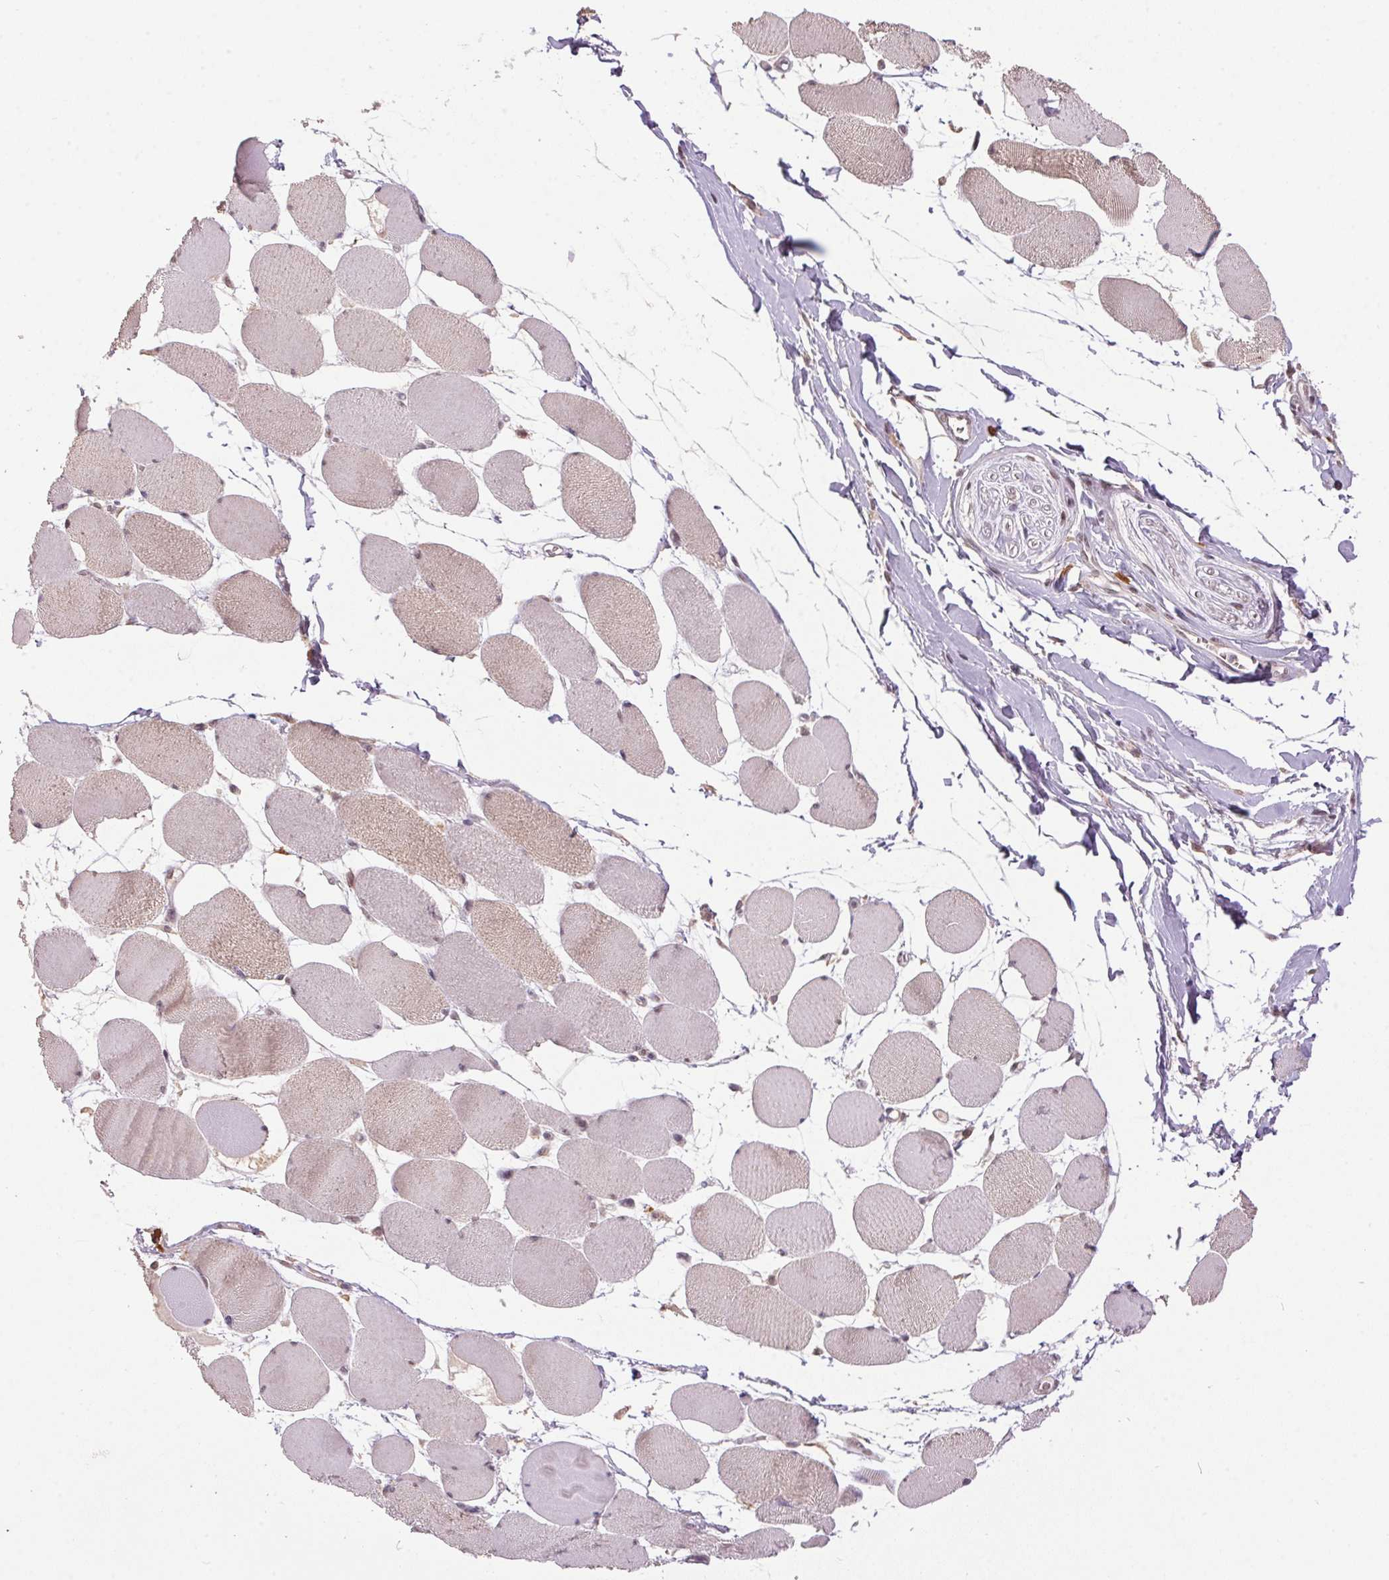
{"staining": {"intensity": "weak", "quantity": "25%-75%", "location": "cytoplasmic/membranous"}, "tissue": "skeletal muscle", "cell_type": "Myocytes", "image_type": "normal", "snomed": [{"axis": "morphology", "description": "Normal tissue, NOS"}, {"axis": "topography", "description": "Skeletal muscle"}], "caption": "Myocytes show low levels of weak cytoplasmic/membranous staining in about 25%-75% of cells in benign human skeletal muscle. (IHC, brightfield microscopy, high magnification).", "gene": "ZBTB4", "patient": {"sex": "female", "age": 75}}